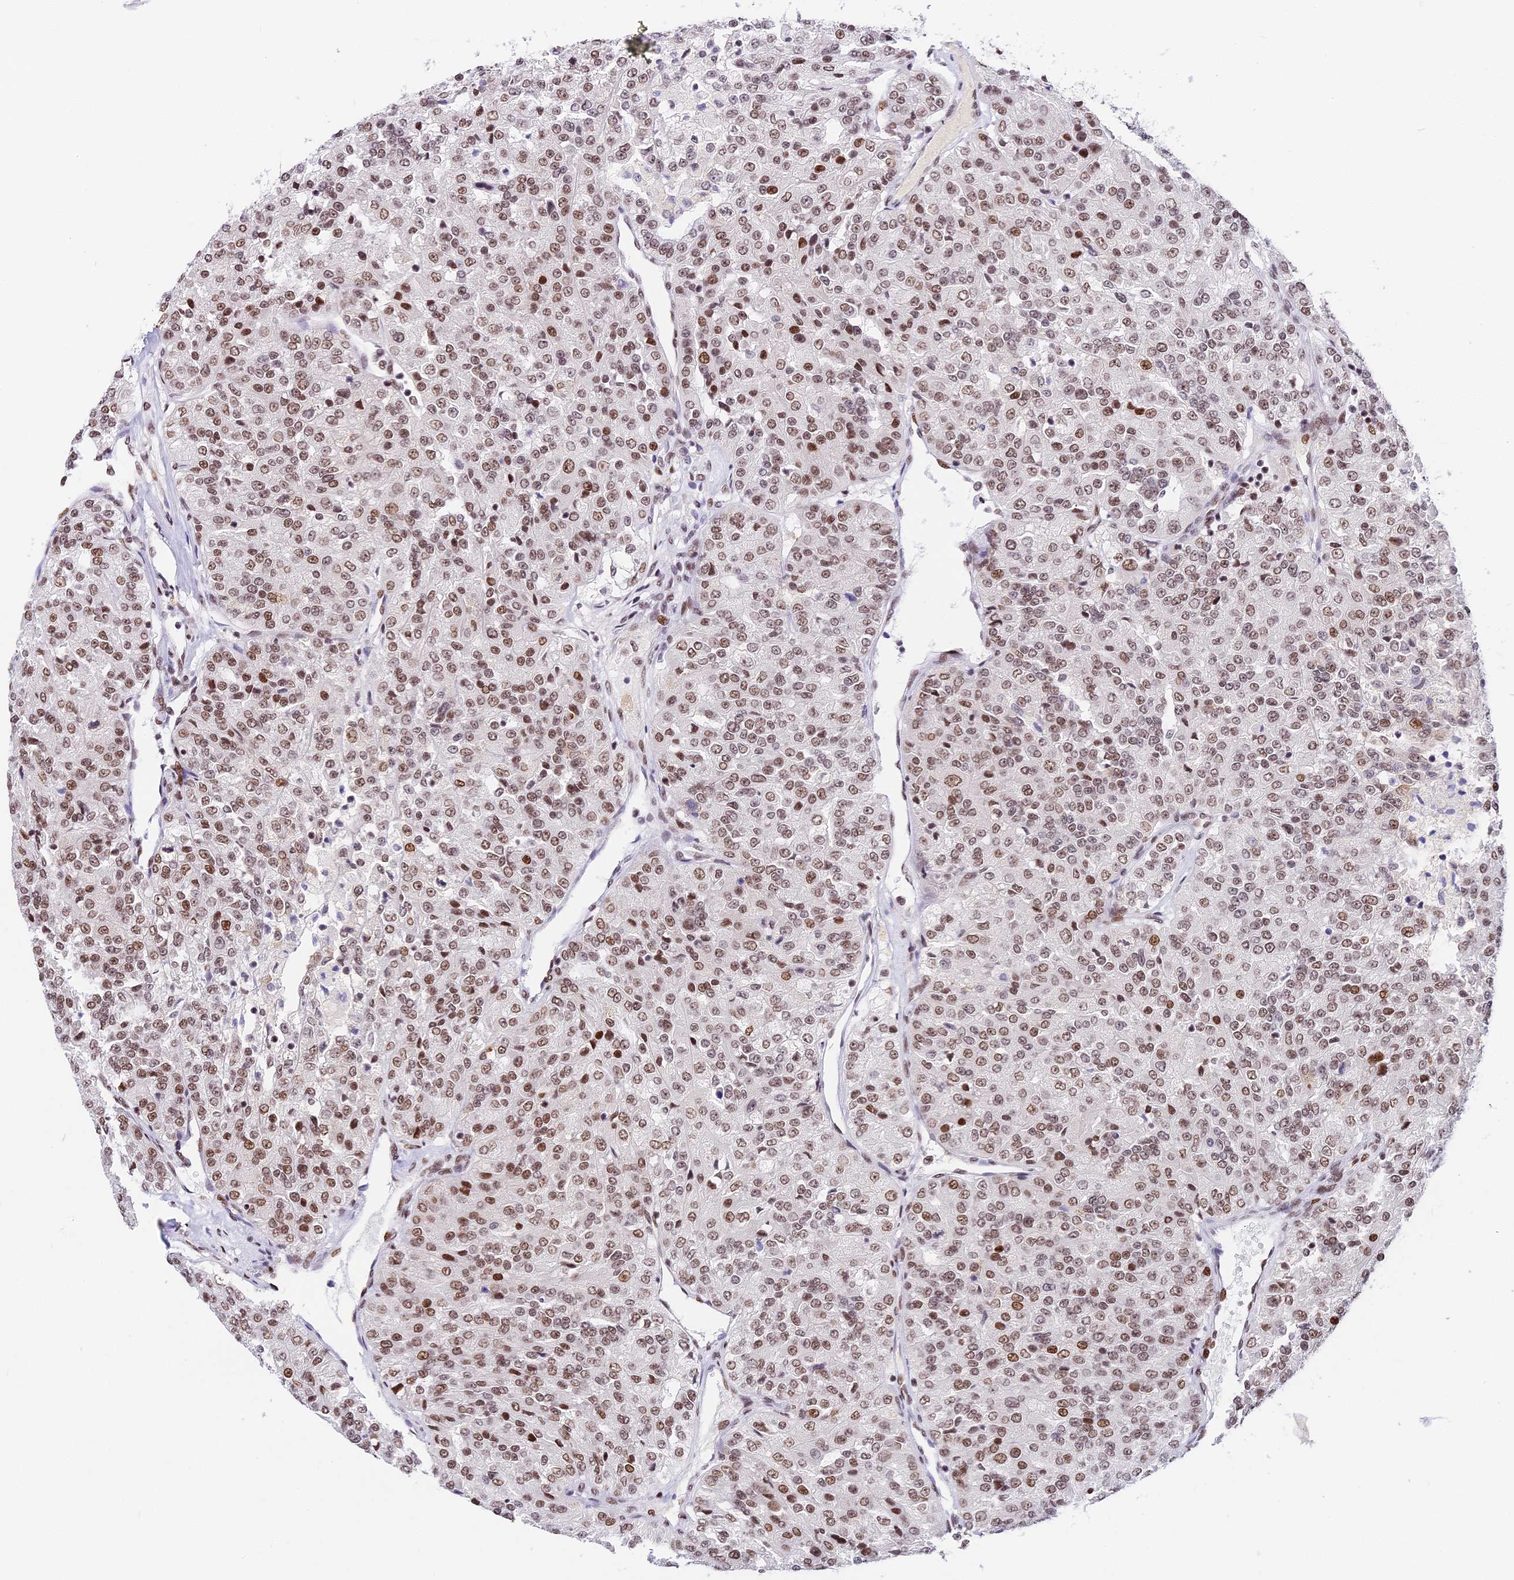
{"staining": {"intensity": "moderate", "quantity": ">75%", "location": "nuclear"}, "tissue": "renal cancer", "cell_type": "Tumor cells", "image_type": "cancer", "snomed": [{"axis": "morphology", "description": "Adenocarcinoma, NOS"}, {"axis": "topography", "description": "Kidney"}], "caption": "DAB (3,3'-diaminobenzidine) immunohistochemical staining of human renal cancer reveals moderate nuclear protein positivity in about >75% of tumor cells. Using DAB (3,3'-diaminobenzidine) (brown) and hematoxylin (blue) stains, captured at high magnification using brightfield microscopy.", "gene": "SBNO1", "patient": {"sex": "female", "age": 63}}